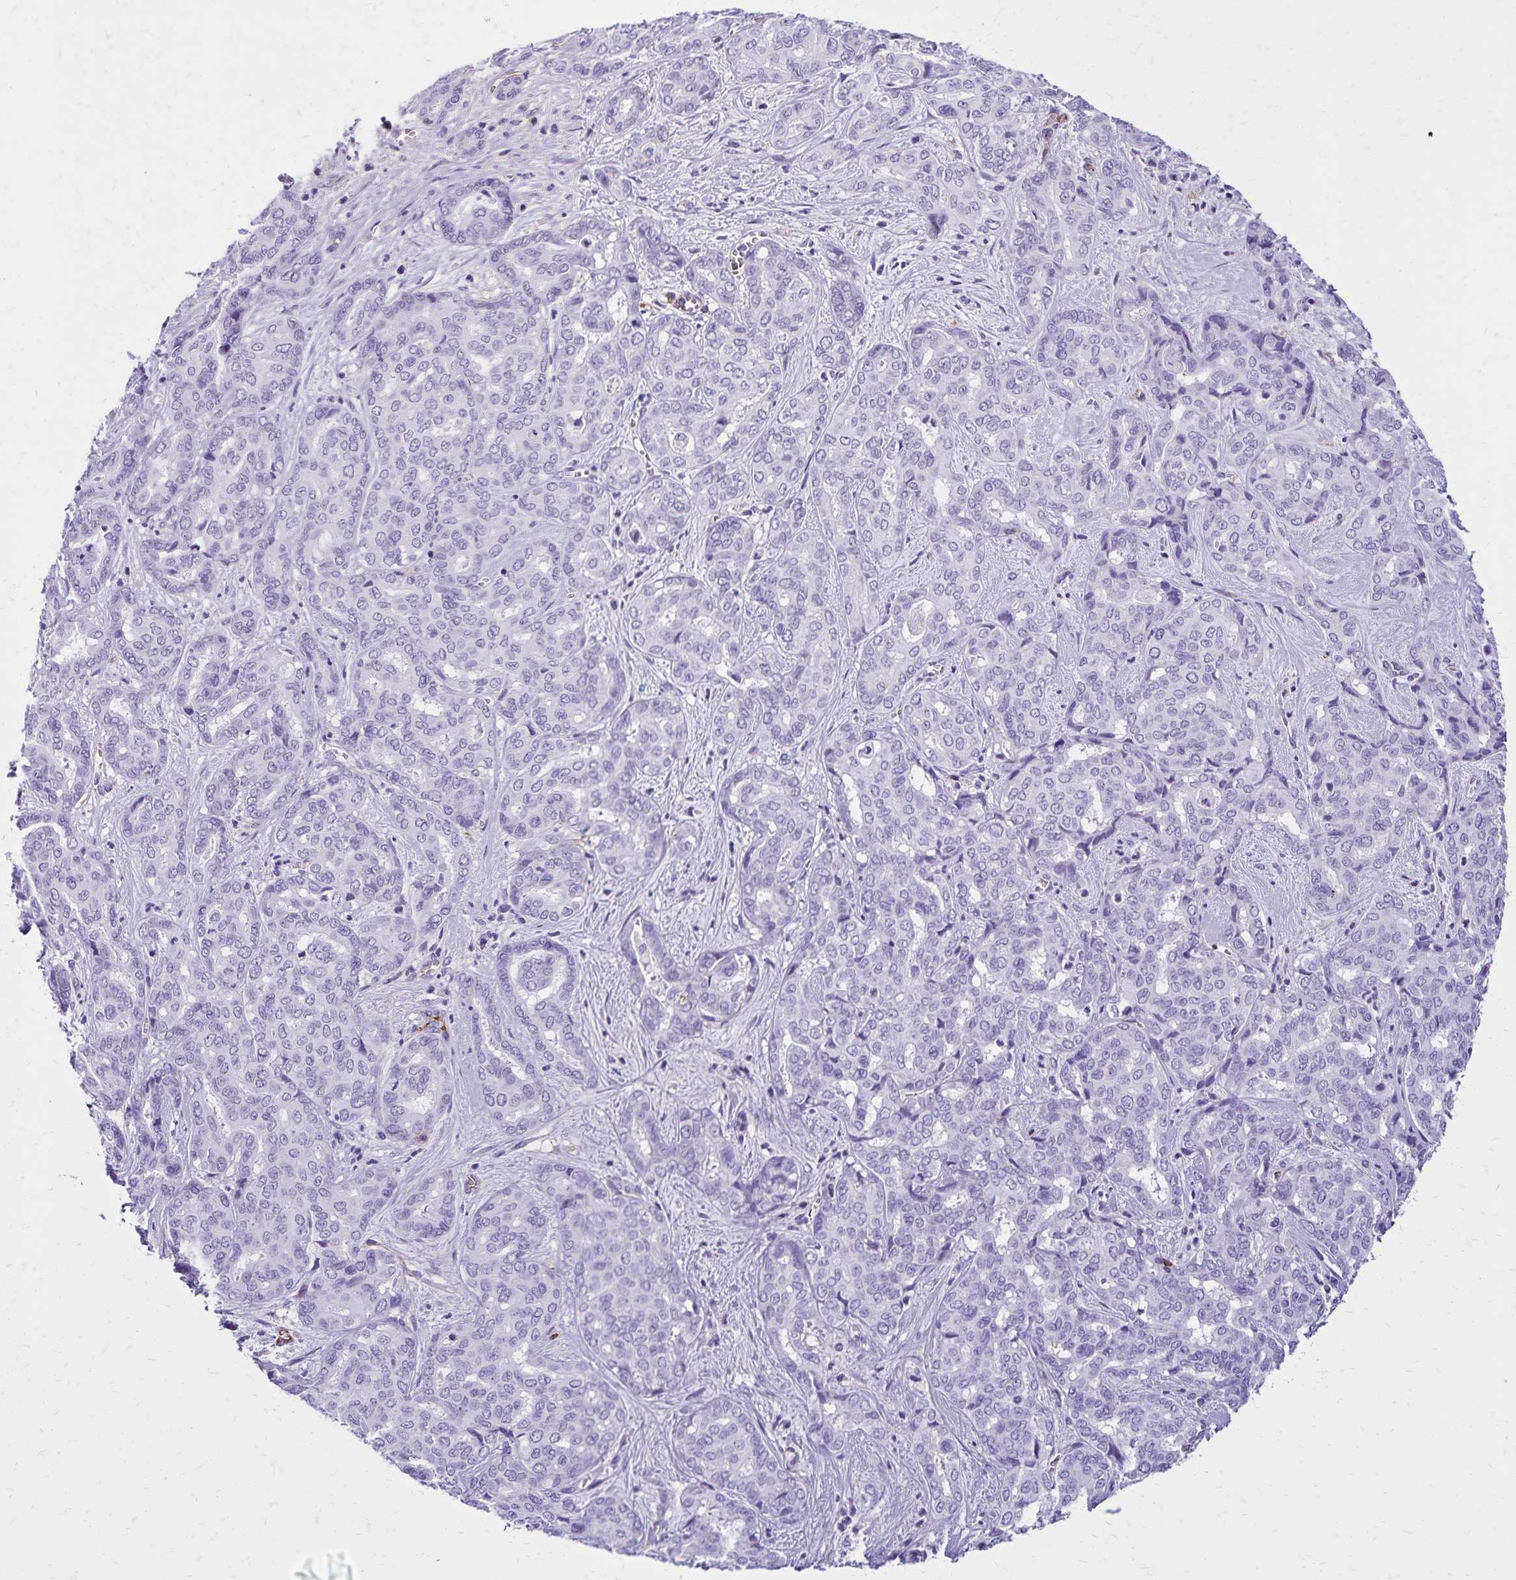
{"staining": {"intensity": "negative", "quantity": "none", "location": "none"}, "tissue": "liver cancer", "cell_type": "Tumor cells", "image_type": "cancer", "snomed": [{"axis": "morphology", "description": "Cholangiocarcinoma"}, {"axis": "topography", "description": "Liver"}], "caption": "The micrograph reveals no significant expression in tumor cells of liver cancer. (Brightfield microscopy of DAB (3,3'-diaminobenzidine) IHC at high magnification).", "gene": "CD27", "patient": {"sex": "female", "age": 64}}